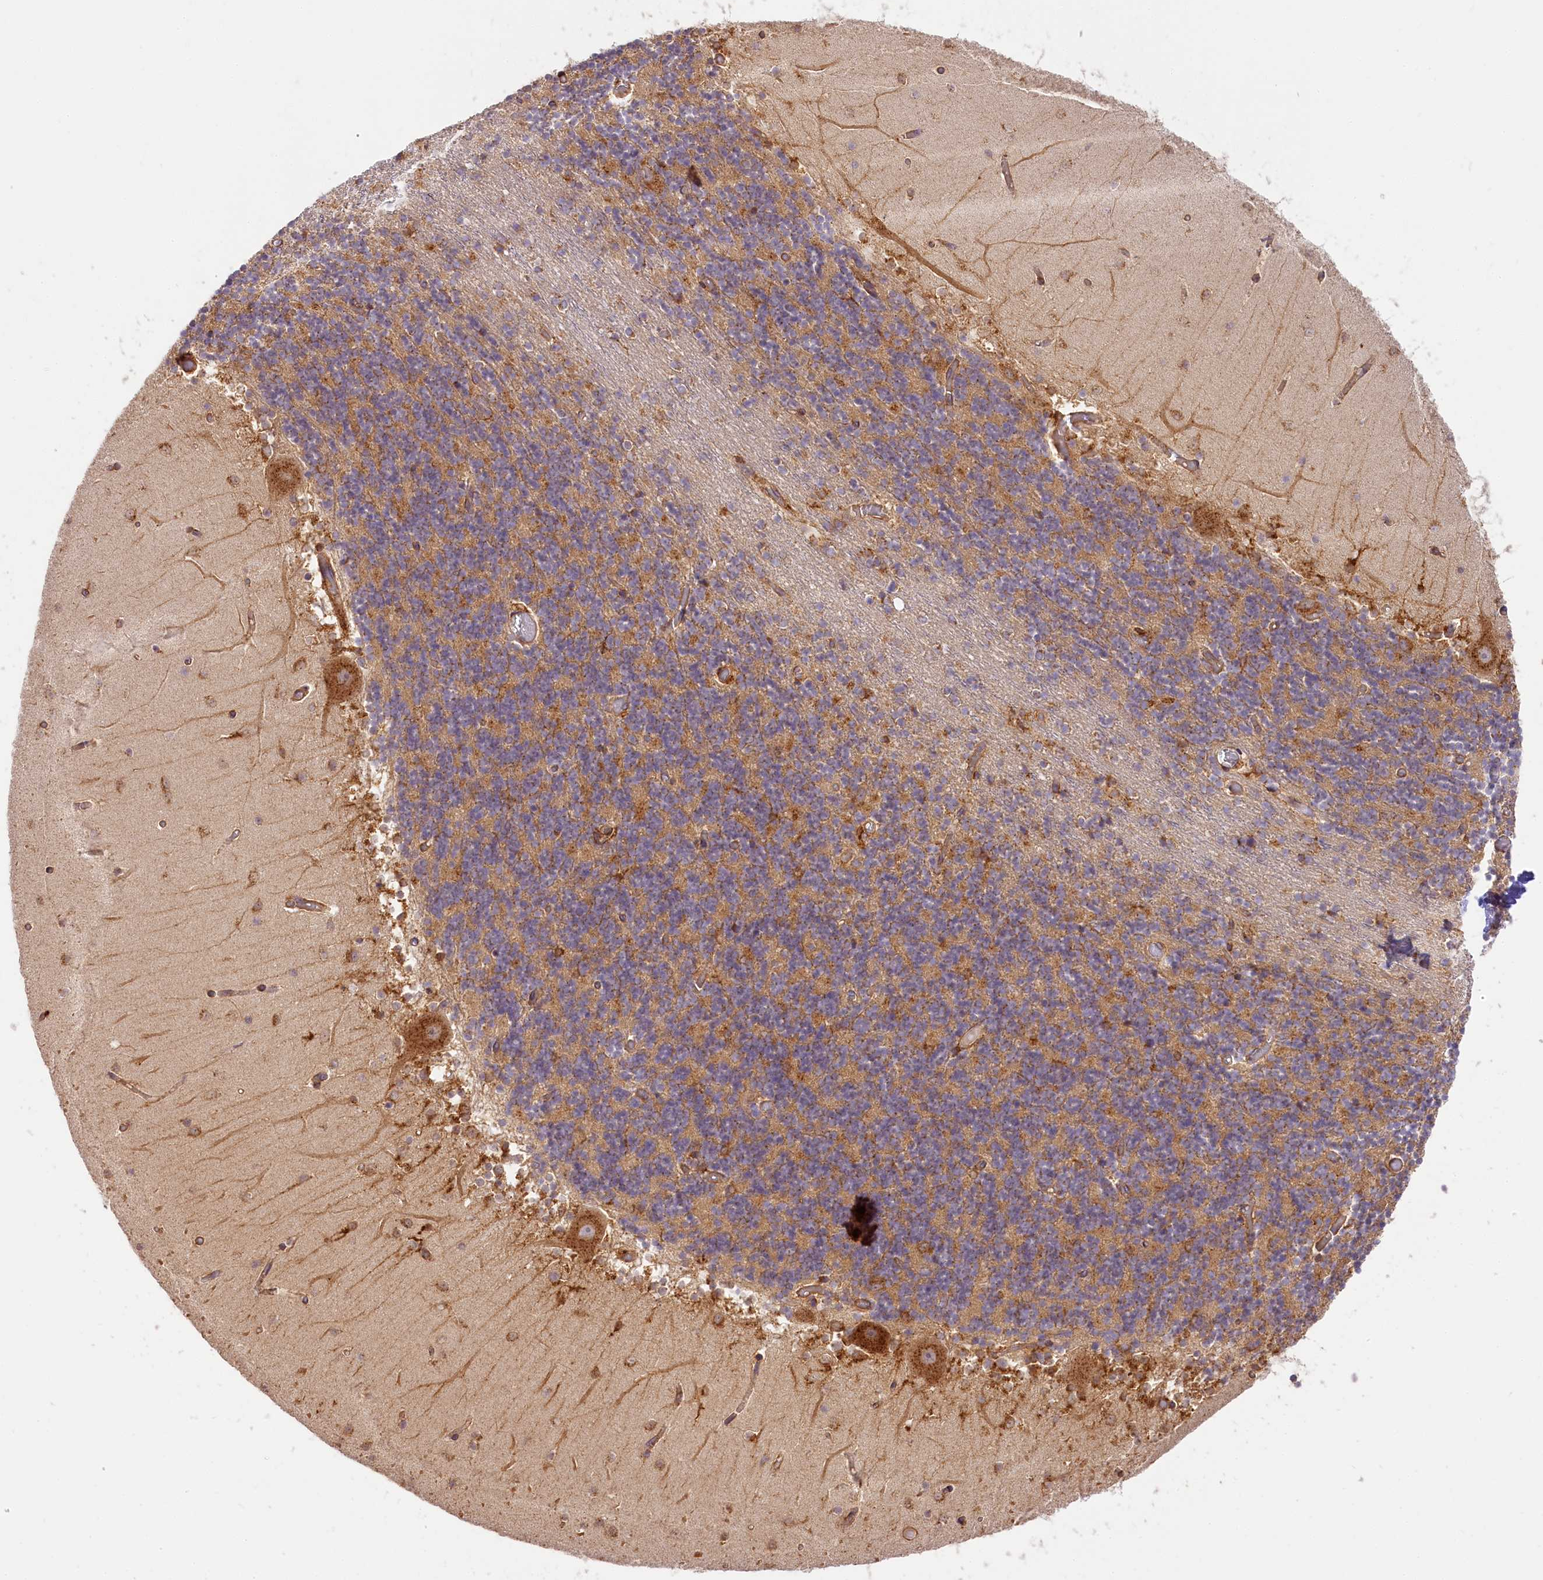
{"staining": {"intensity": "moderate", "quantity": "25%-75%", "location": "cytoplasmic/membranous"}, "tissue": "cerebellum", "cell_type": "Cells in granular layer", "image_type": "normal", "snomed": [{"axis": "morphology", "description": "Normal tissue, NOS"}, {"axis": "topography", "description": "Cerebellum"}], "caption": "Immunohistochemistry (DAB) staining of benign cerebellum exhibits moderate cytoplasmic/membranous protein positivity in approximately 25%-75% of cells in granular layer.", "gene": "PPIP5K2", "patient": {"sex": "female", "age": 28}}